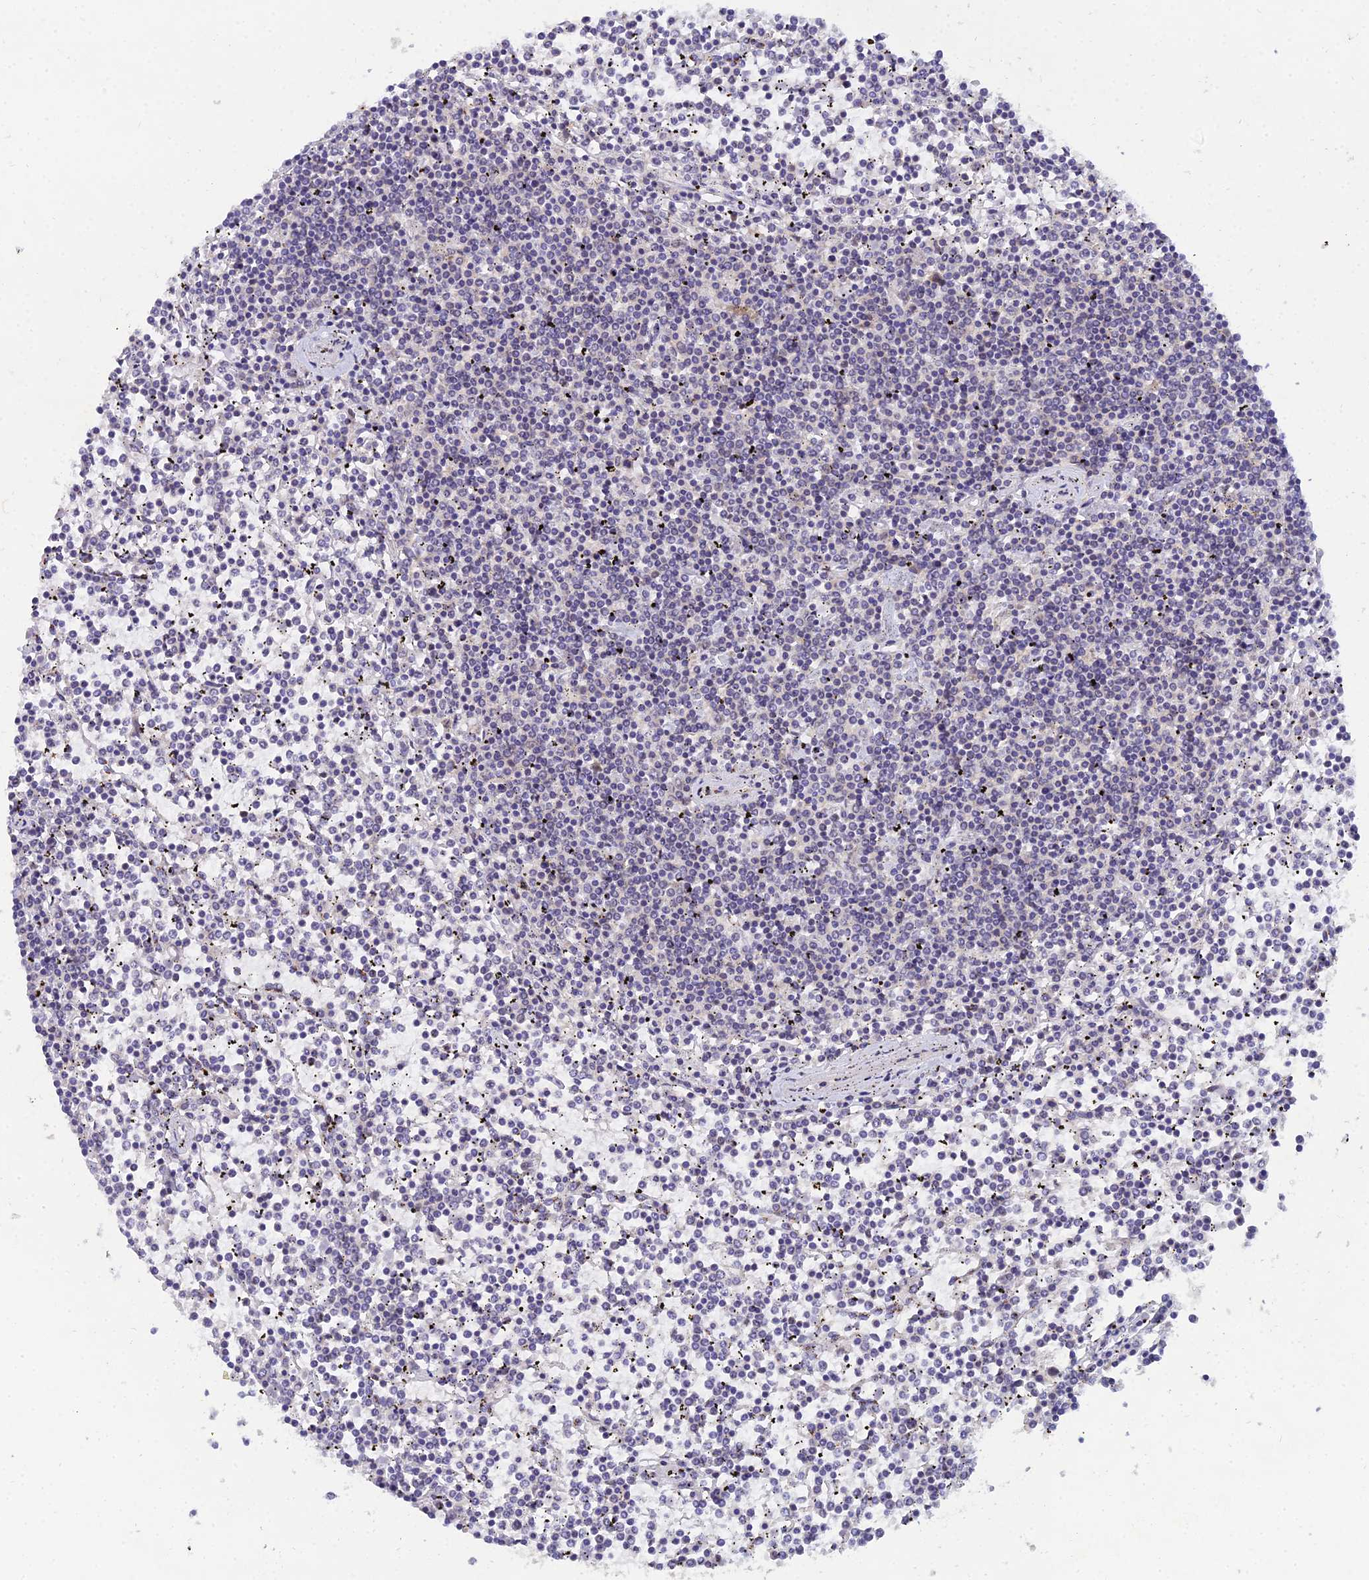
{"staining": {"intensity": "negative", "quantity": "none", "location": "none"}, "tissue": "lymphoma", "cell_type": "Tumor cells", "image_type": "cancer", "snomed": [{"axis": "morphology", "description": "Malignant lymphoma, non-Hodgkin's type, Low grade"}, {"axis": "topography", "description": "Spleen"}], "caption": "Photomicrograph shows no significant protein expression in tumor cells of lymphoma. (DAB immunohistochemistry (IHC) with hematoxylin counter stain).", "gene": "THOC3", "patient": {"sex": "female", "age": 19}}